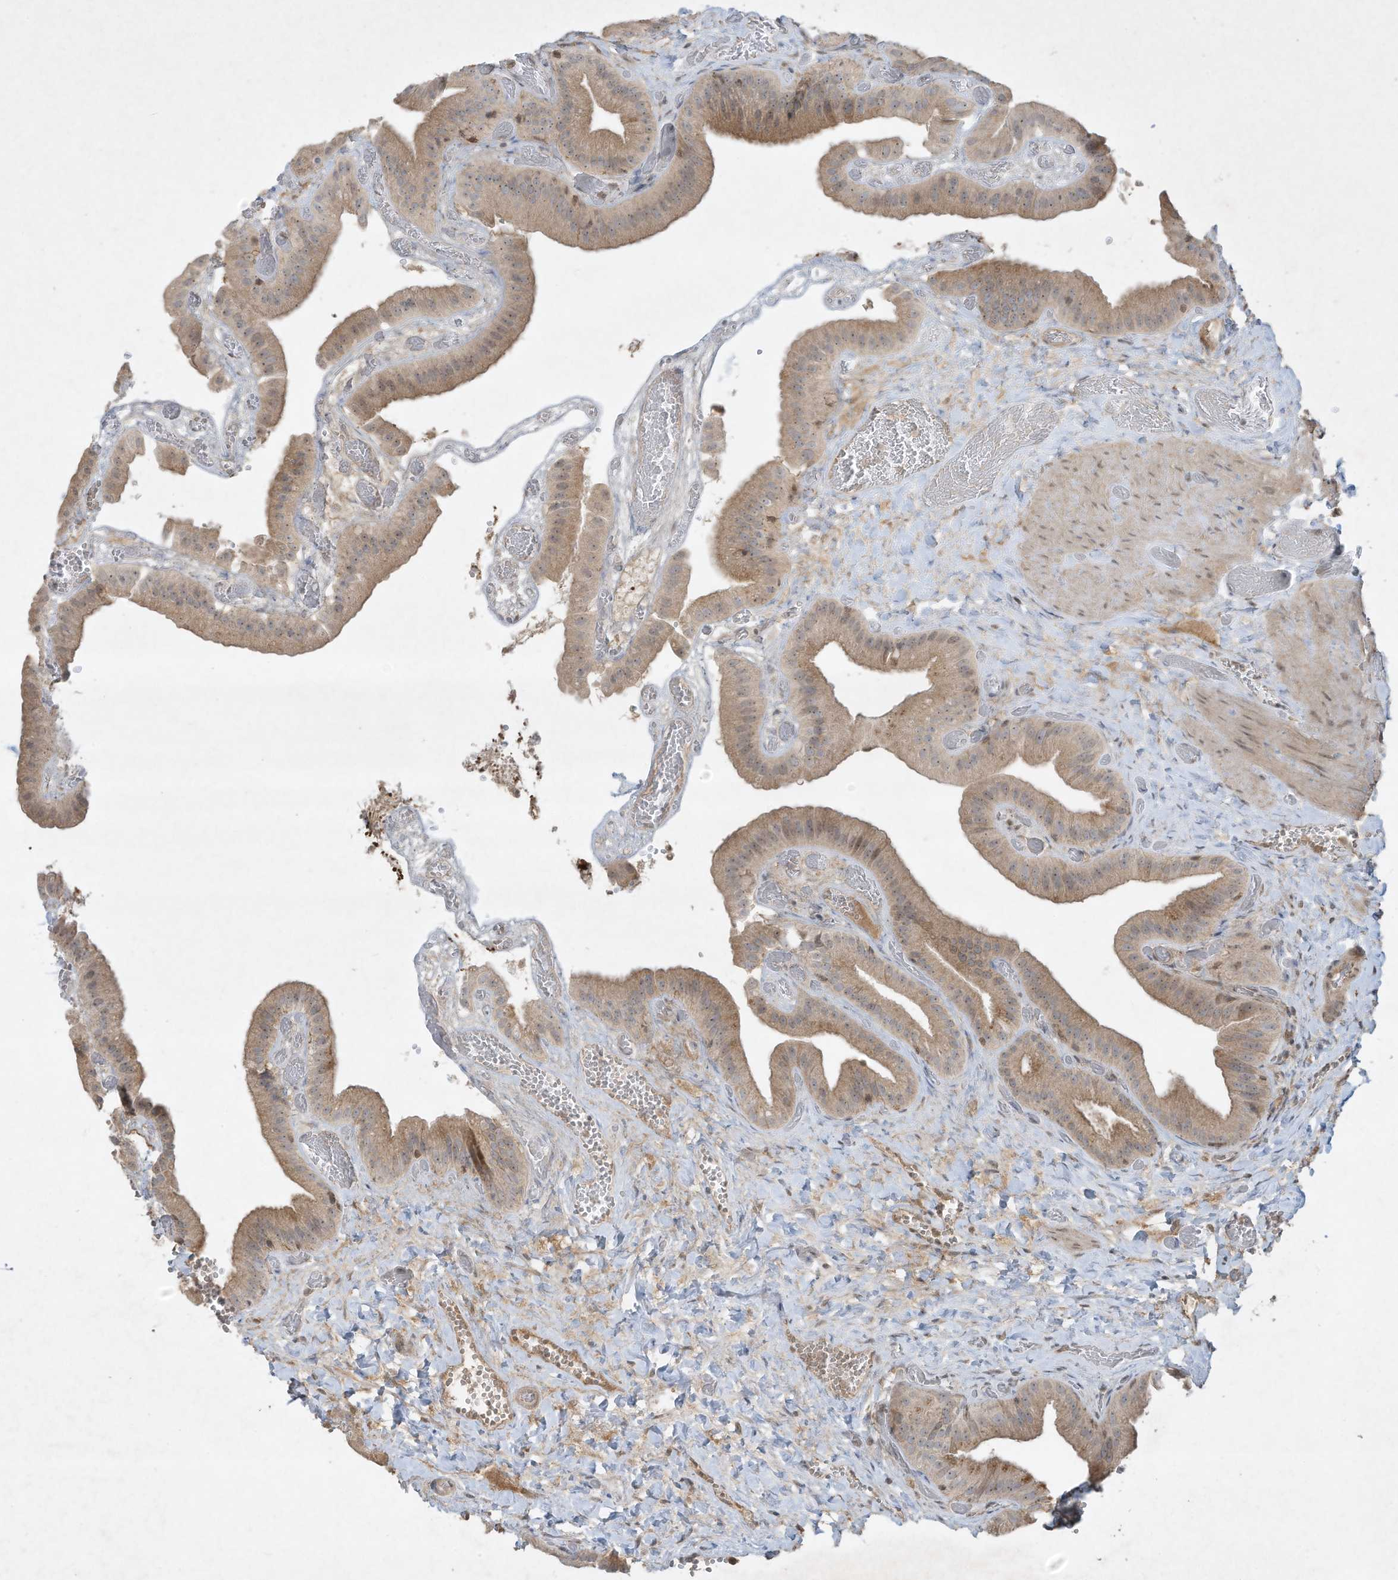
{"staining": {"intensity": "moderate", "quantity": ">75%", "location": "cytoplasmic/membranous,nuclear"}, "tissue": "gallbladder", "cell_type": "Glandular cells", "image_type": "normal", "snomed": [{"axis": "morphology", "description": "Normal tissue, NOS"}, {"axis": "topography", "description": "Gallbladder"}], "caption": "This image reveals unremarkable gallbladder stained with immunohistochemistry to label a protein in brown. The cytoplasmic/membranous,nuclear of glandular cells show moderate positivity for the protein. Nuclei are counter-stained blue.", "gene": "FETUB", "patient": {"sex": "female", "age": 64}}